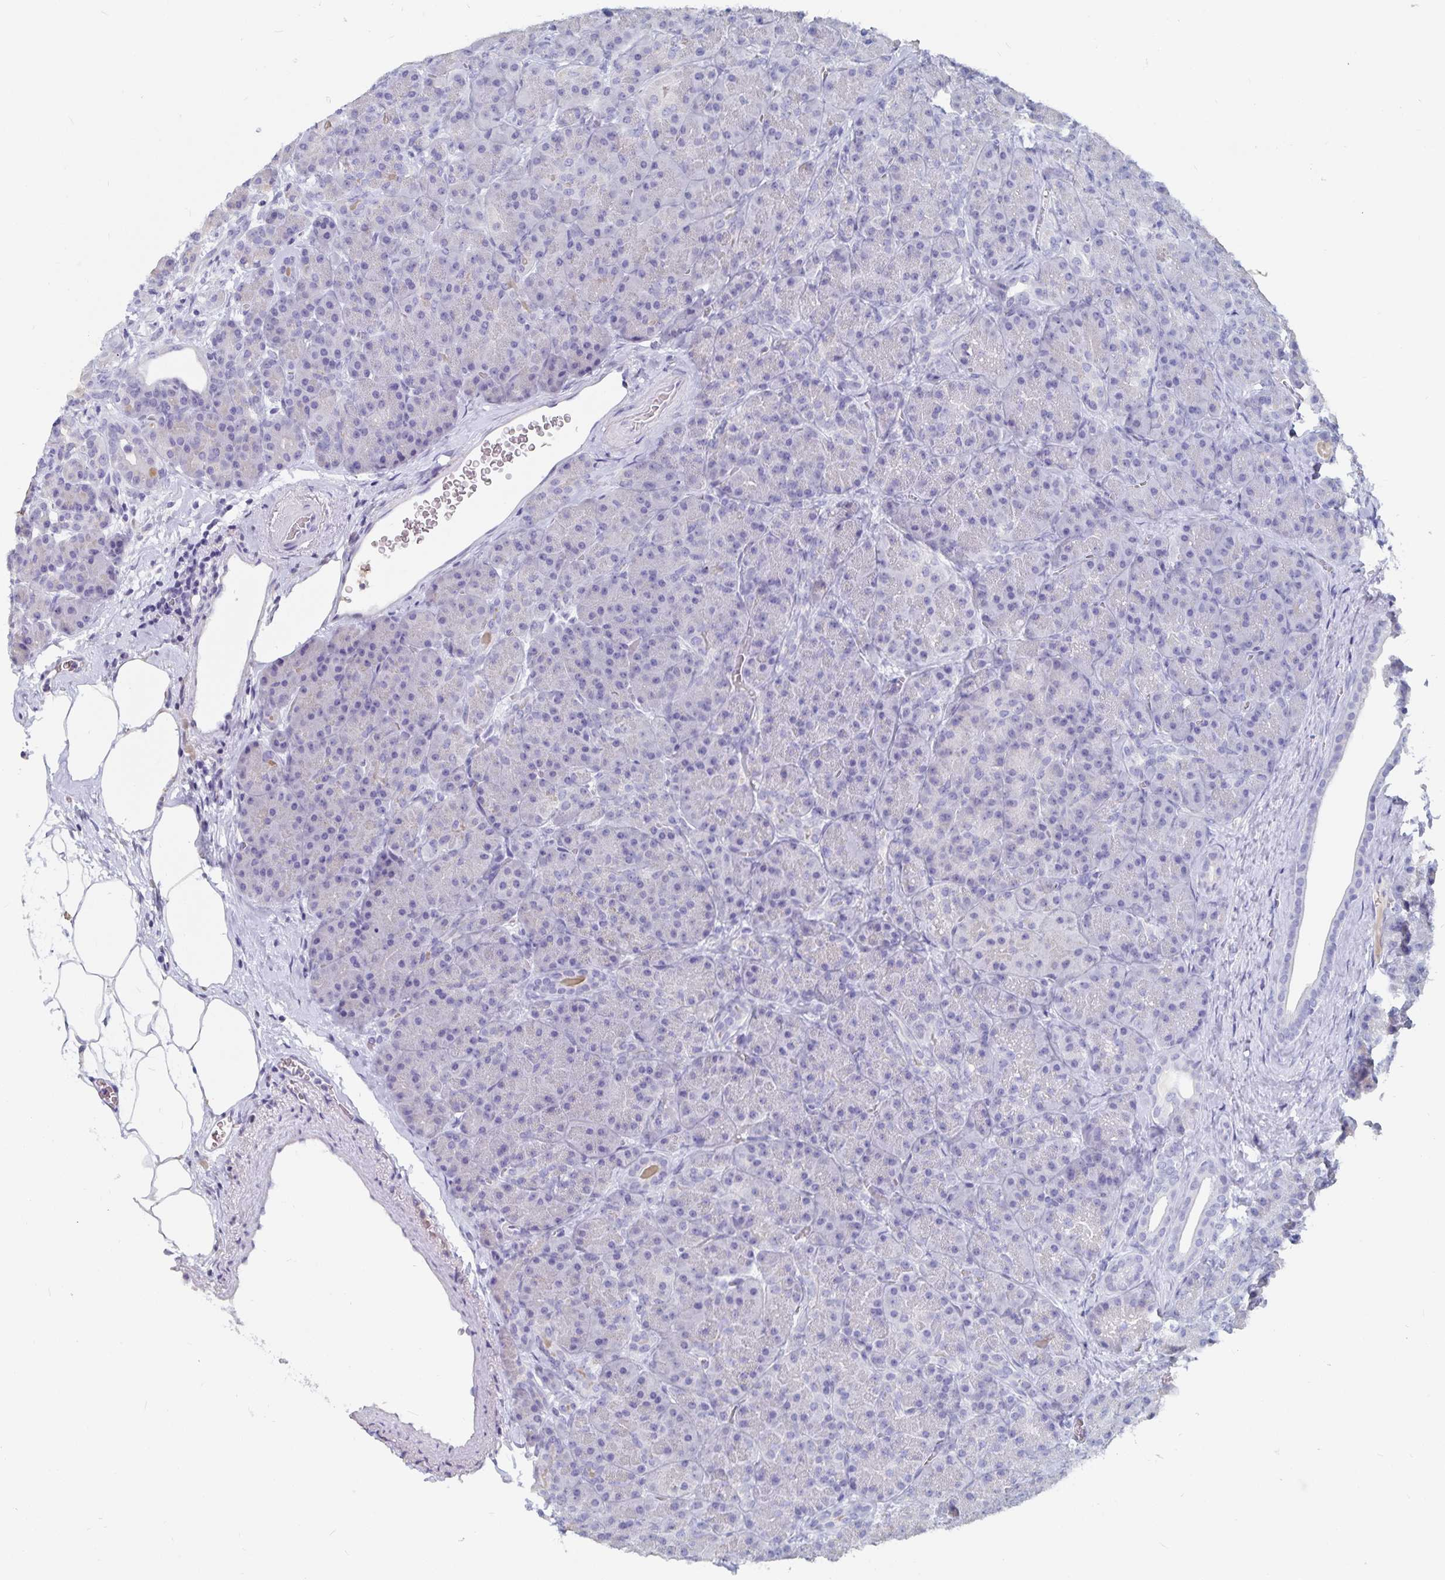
{"staining": {"intensity": "negative", "quantity": "none", "location": "none"}, "tissue": "pancreas", "cell_type": "Exocrine glandular cells", "image_type": "normal", "snomed": [{"axis": "morphology", "description": "Normal tissue, NOS"}, {"axis": "topography", "description": "Pancreas"}], "caption": "The micrograph exhibits no staining of exocrine glandular cells in benign pancreas. (DAB immunohistochemistry (IHC), high magnification).", "gene": "CFAP69", "patient": {"sex": "male", "age": 57}}